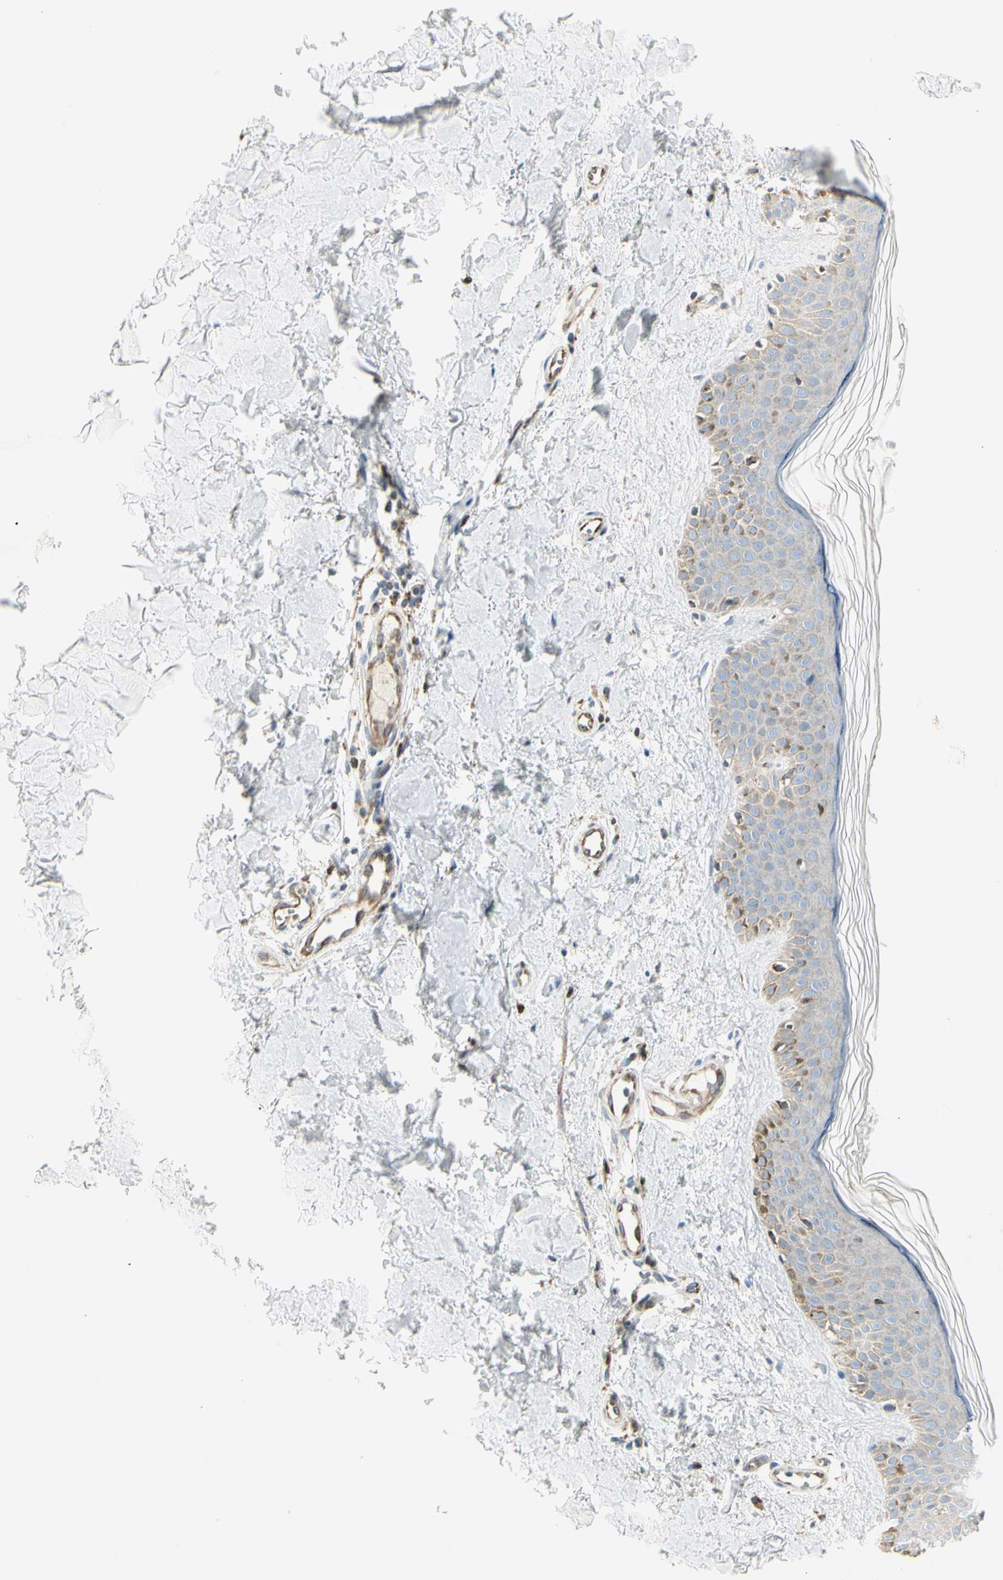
{"staining": {"intensity": "negative", "quantity": "none", "location": "none"}, "tissue": "skin", "cell_type": "Fibroblasts", "image_type": "normal", "snomed": [{"axis": "morphology", "description": "Normal tissue, NOS"}, {"axis": "topography", "description": "Skin"}], "caption": "Human skin stained for a protein using immunohistochemistry (IHC) demonstrates no expression in fibroblasts.", "gene": "TNFSF11", "patient": {"sex": "male", "age": 67}}